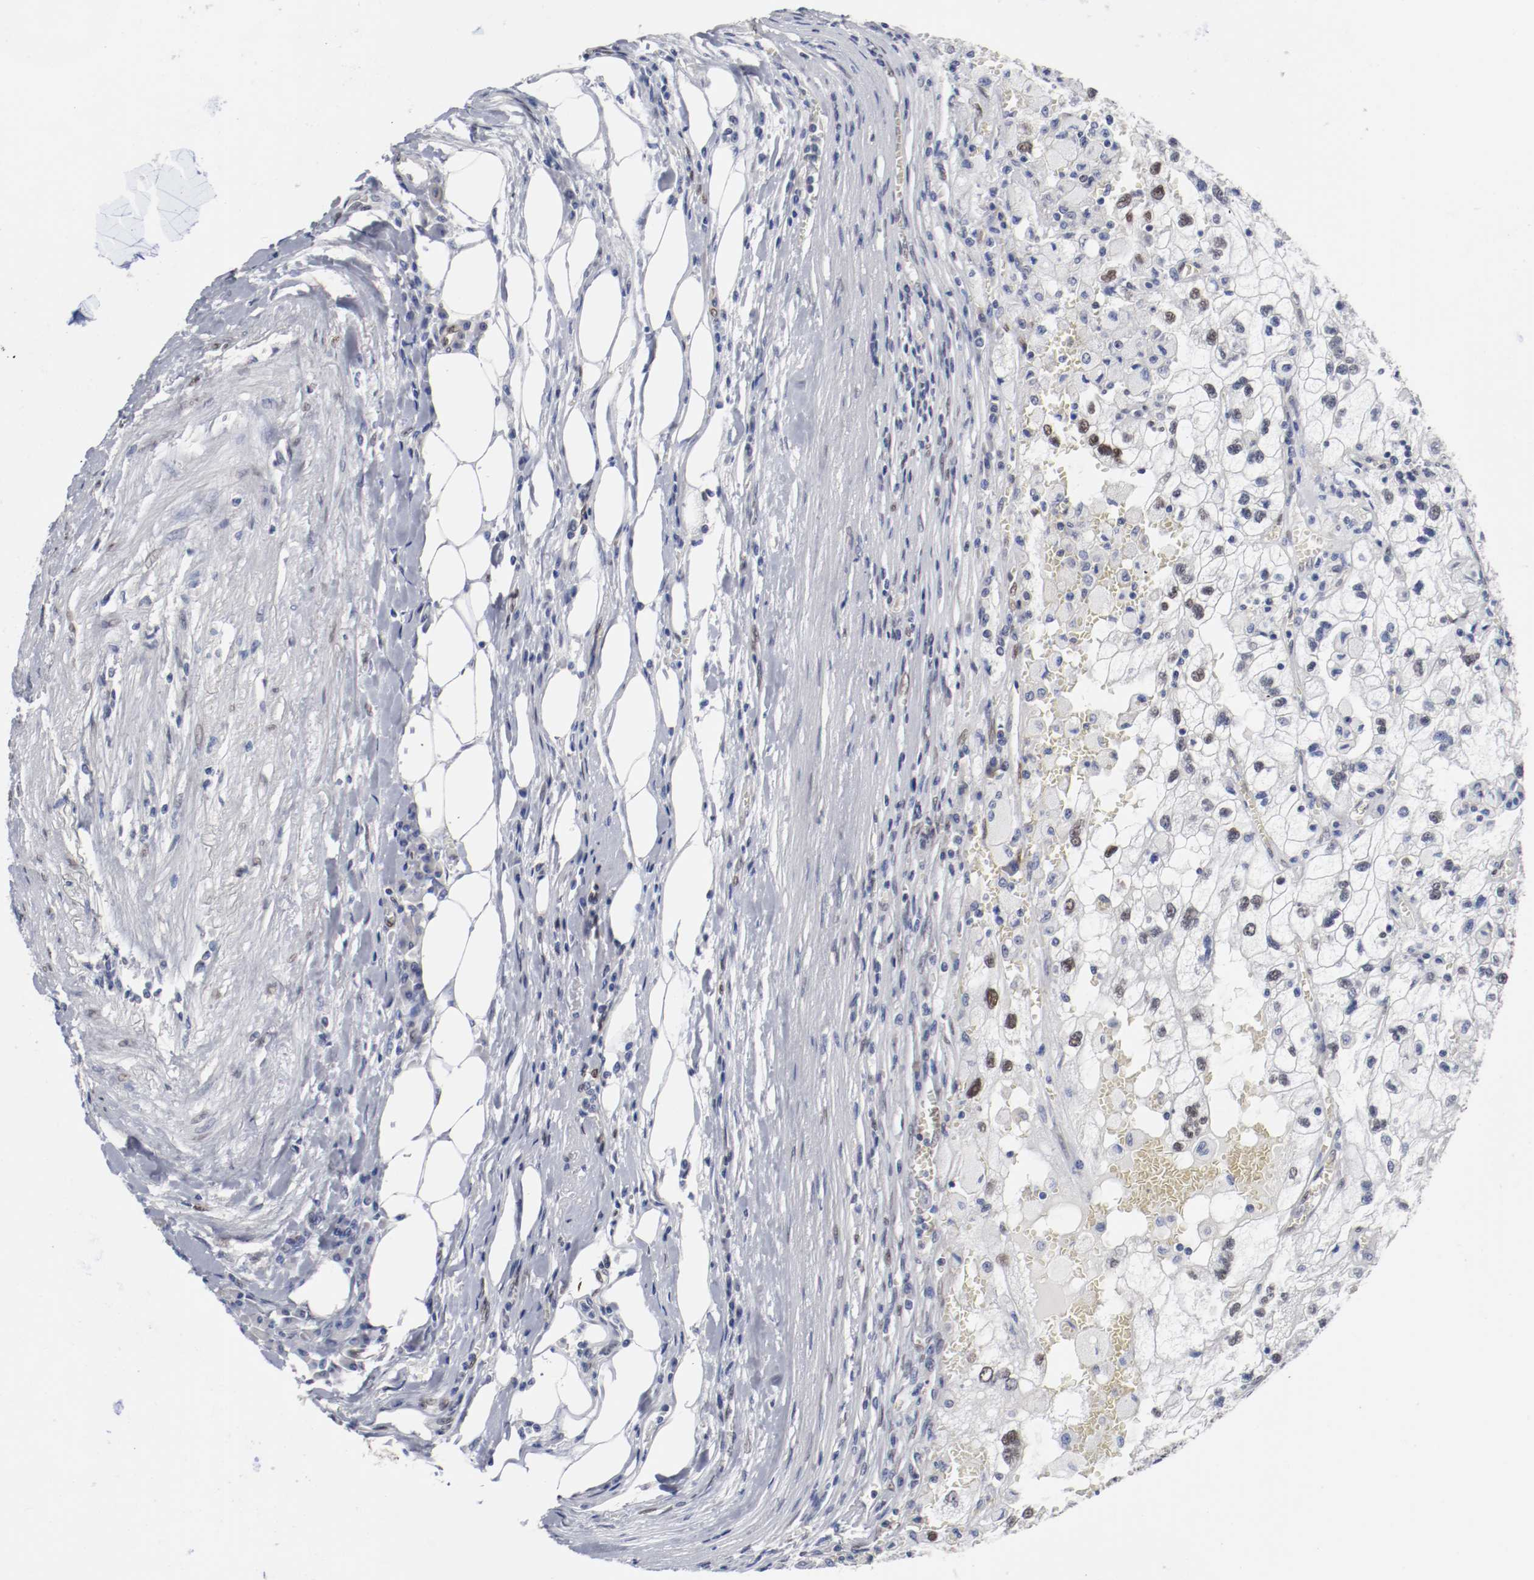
{"staining": {"intensity": "weak", "quantity": "25%-75%", "location": "nuclear"}, "tissue": "renal cancer", "cell_type": "Tumor cells", "image_type": "cancer", "snomed": [{"axis": "morphology", "description": "Normal tissue, NOS"}, {"axis": "morphology", "description": "Adenocarcinoma, NOS"}, {"axis": "topography", "description": "Kidney"}], "caption": "A micrograph of human renal adenocarcinoma stained for a protein reveals weak nuclear brown staining in tumor cells.", "gene": "FOSL2", "patient": {"sex": "male", "age": 71}}